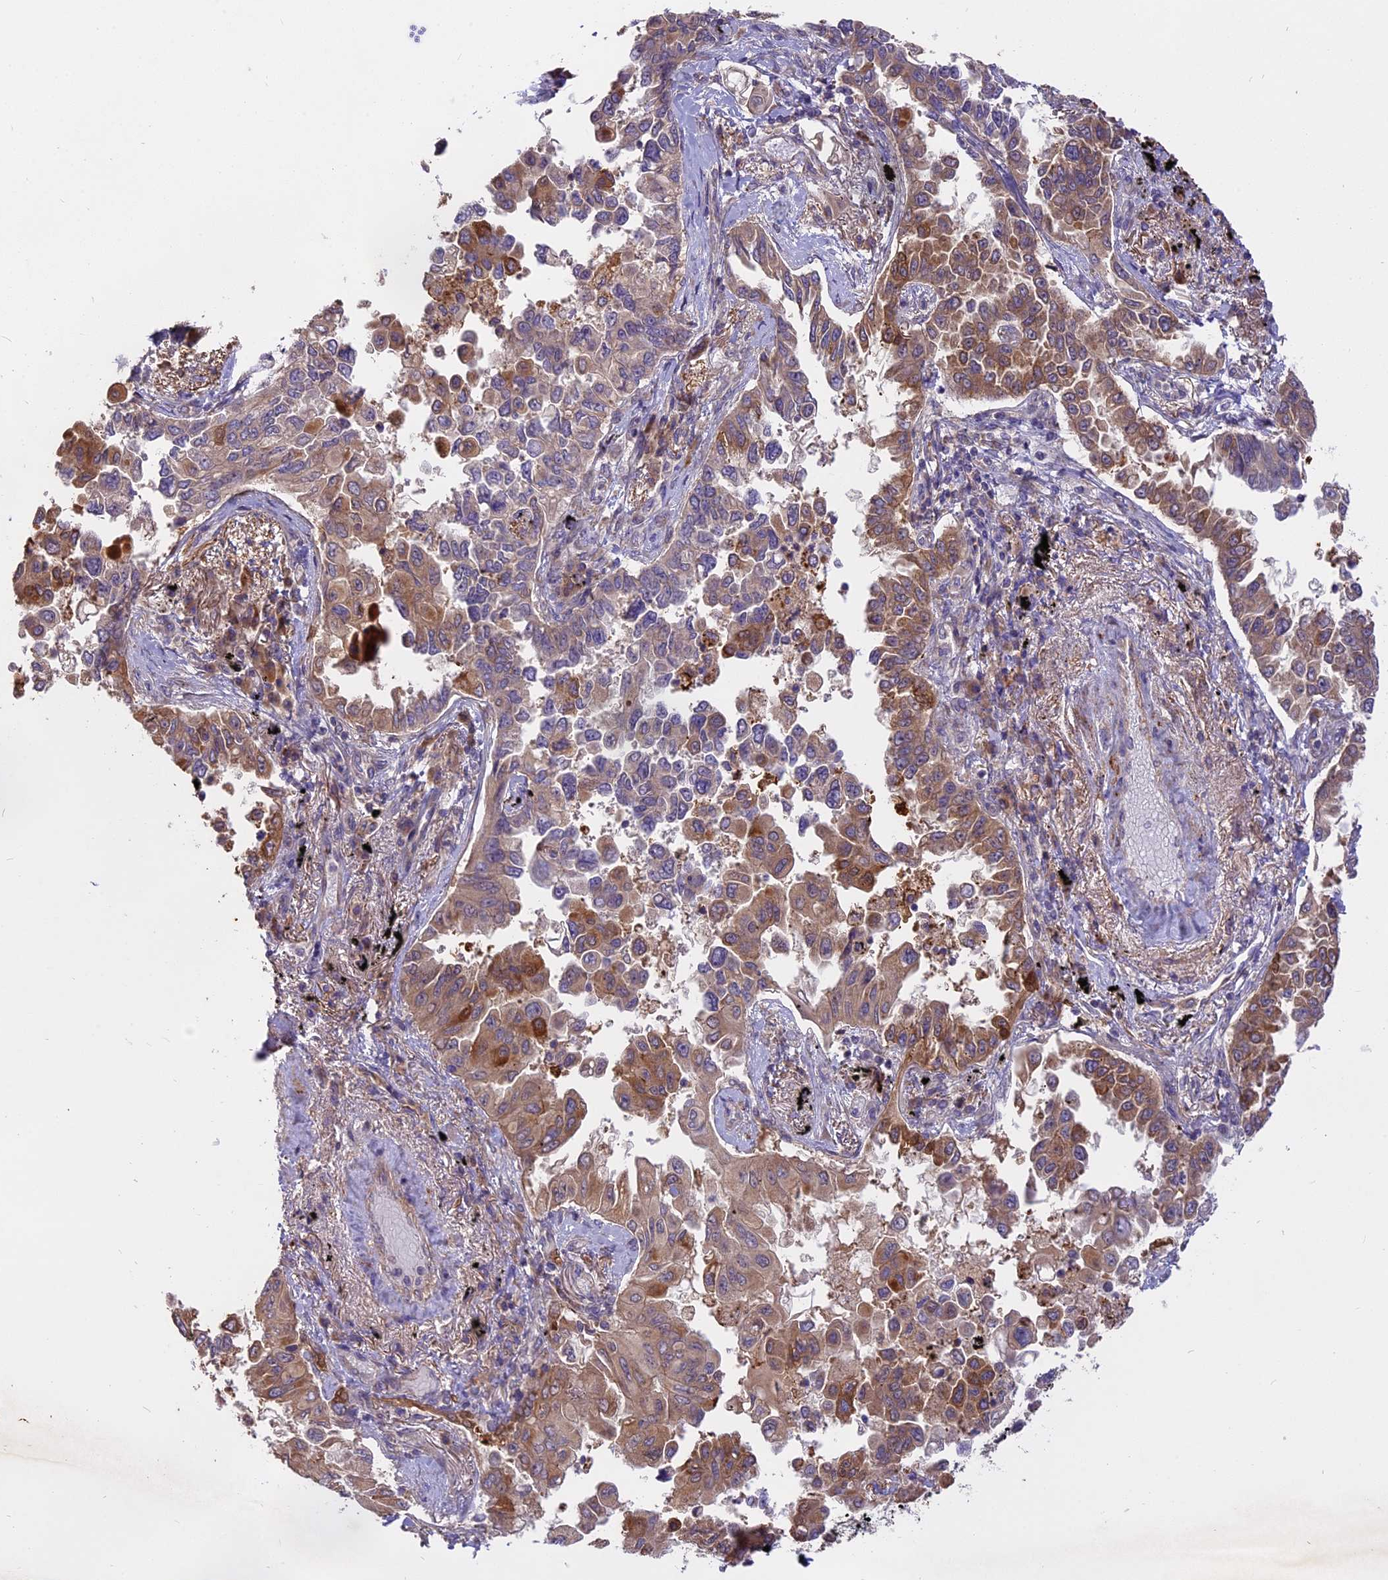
{"staining": {"intensity": "moderate", "quantity": ">75%", "location": "cytoplasmic/membranous"}, "tissue": "lung cancer", "cell_type": "Tumor cells", "image_type": "cancer", "snomed": [{"axis": "morphology", "description": "Adenocarcinoma, NOS"}, {"axis": "topography", "description": "Lung"}], "caption": "Adenocarcinoma (lung) stained with a protein marker demonstrates moderate staining in tumor cells.", "gene": "MEMO1", "patient": {"sex": "female", "age": 67}}